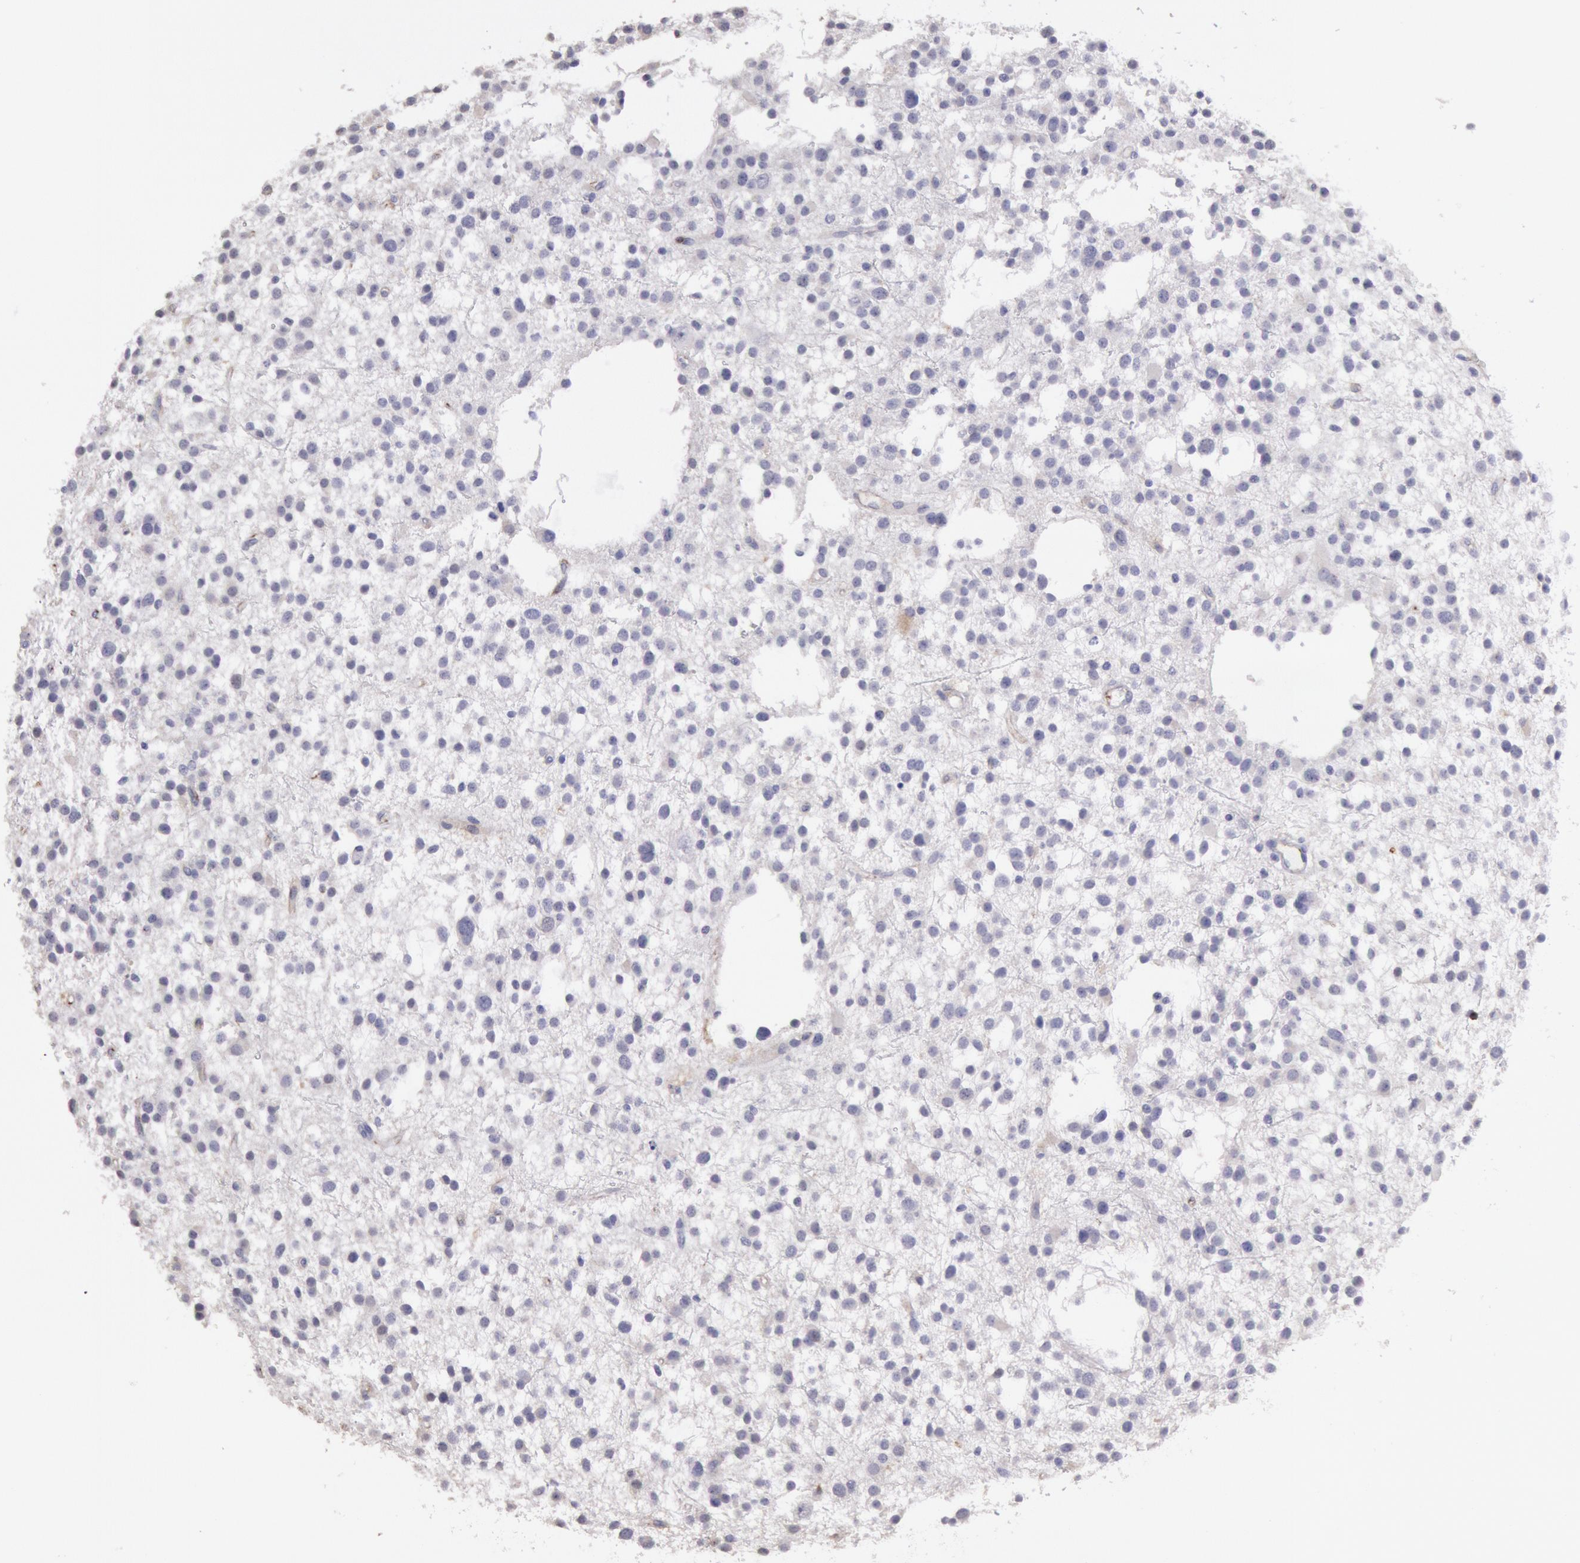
{"staining": {"intensity": "negative", "quantity": "none", "location": "none"}, "tissue": "glioma", "cell_type": "Tumor cells", "image_type": "cancer", "snomed": [{"axis": "morphology", "description": "Glioma, malignant, Low grade"}, {"axis": "topography", "description": "Brain"}], "caption": "IHC of glioma displays no positivity in tumor cells.", "gene": "RAB27A", "patient": {"sex": "female", "age": 36}}